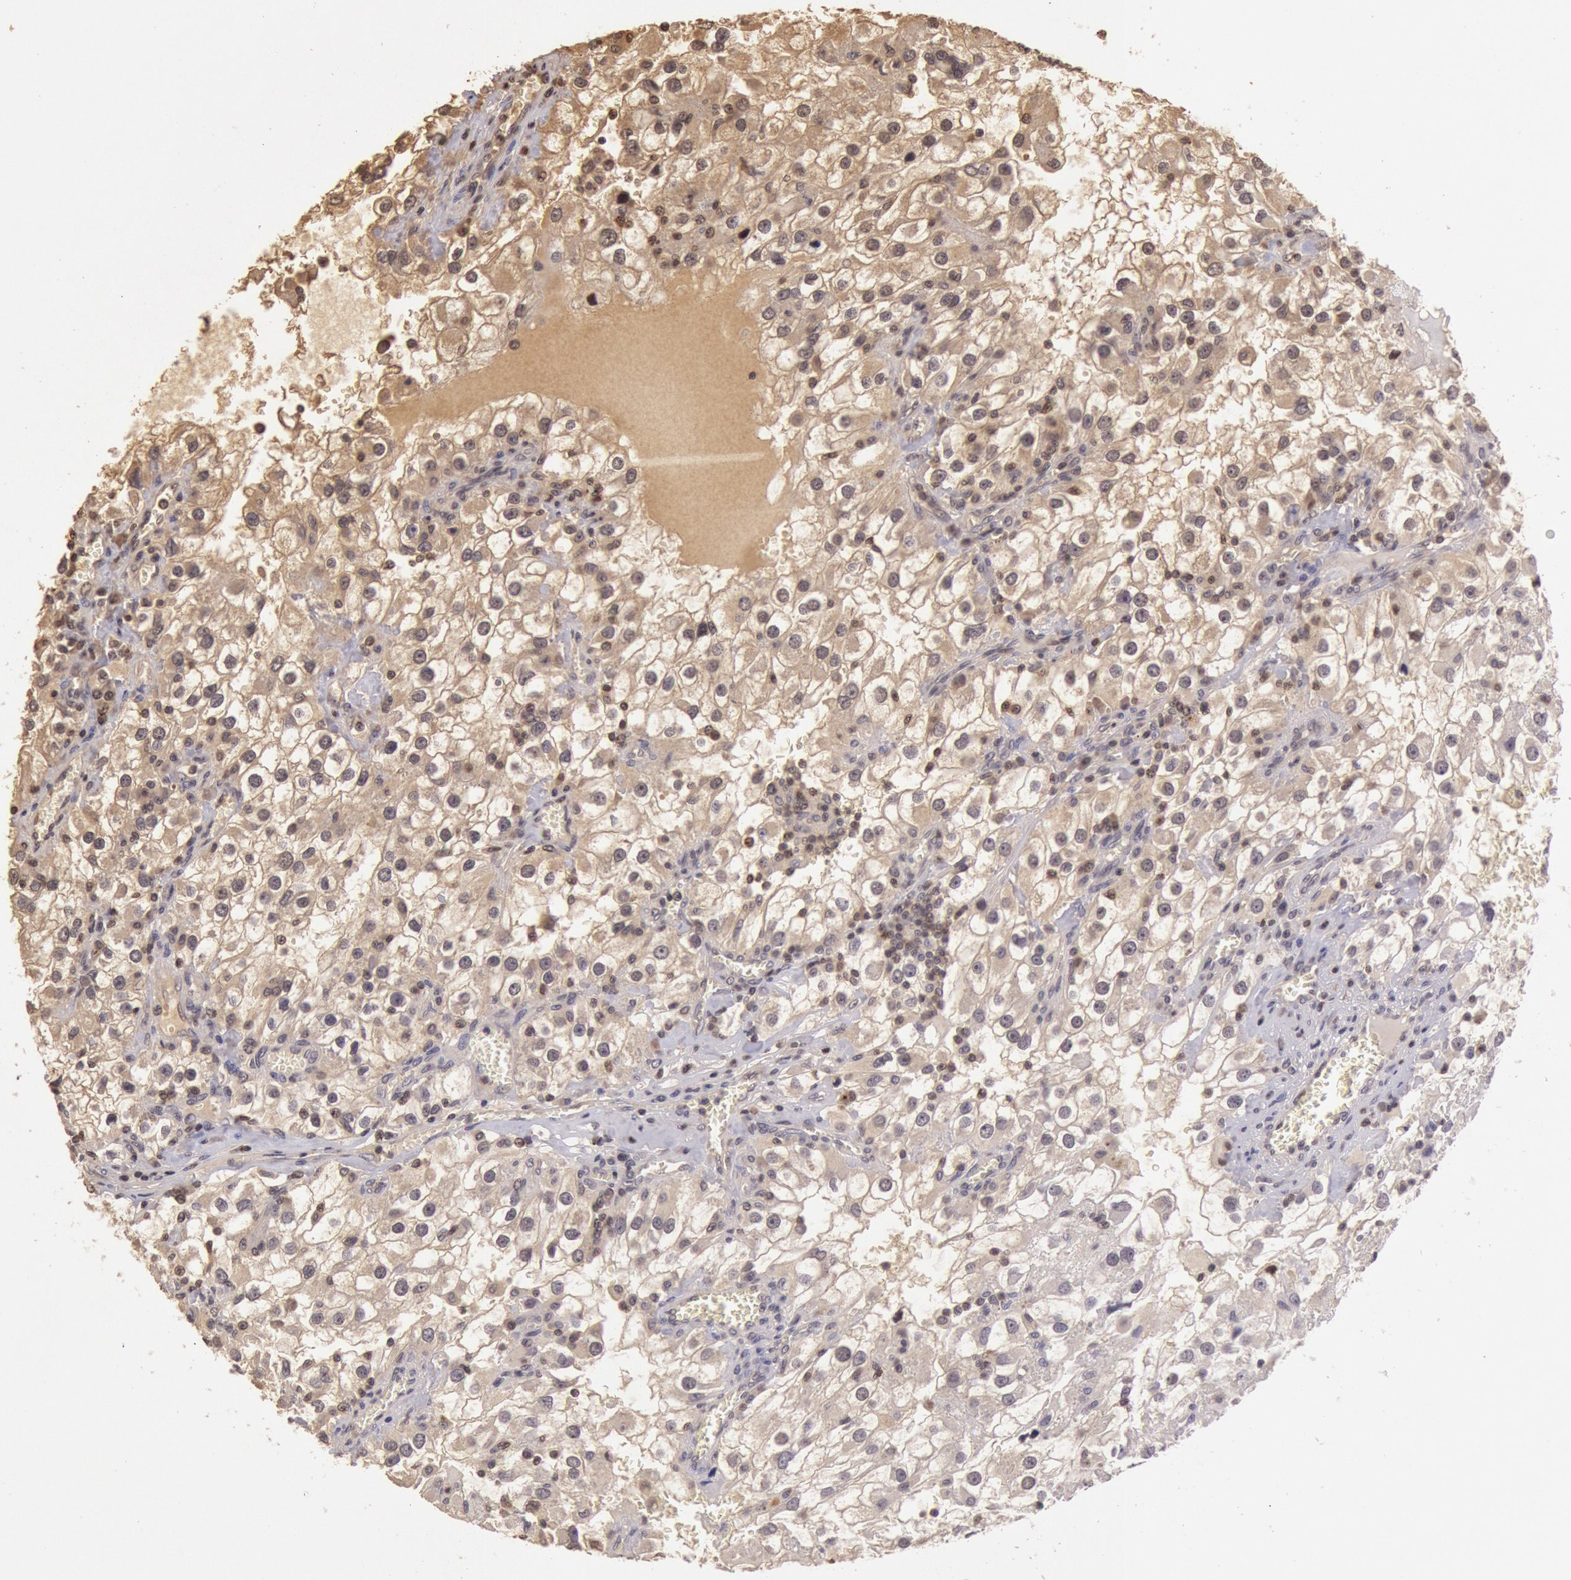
{"staining": {"intensity": "weak", "quantity": "<25%", "location": "cytoplasmic/membranous,nuclear"}, "tissue": "renal cancer", "cell_type": "Tumor cells", "image_type": "cancer", "snomed": [{"axis": "morphology", "description": "Adenocarcinoma, NOS"}, {"axis": "topography", "description": "Kidney"}], "caption": "Adenocarcinoma (renal) stained for a protein using immunohistochemistry (IHC) exhibits no expression tumor cells.", "gene": "SOD1", "patient": {"sex": "female", "age": 52}}